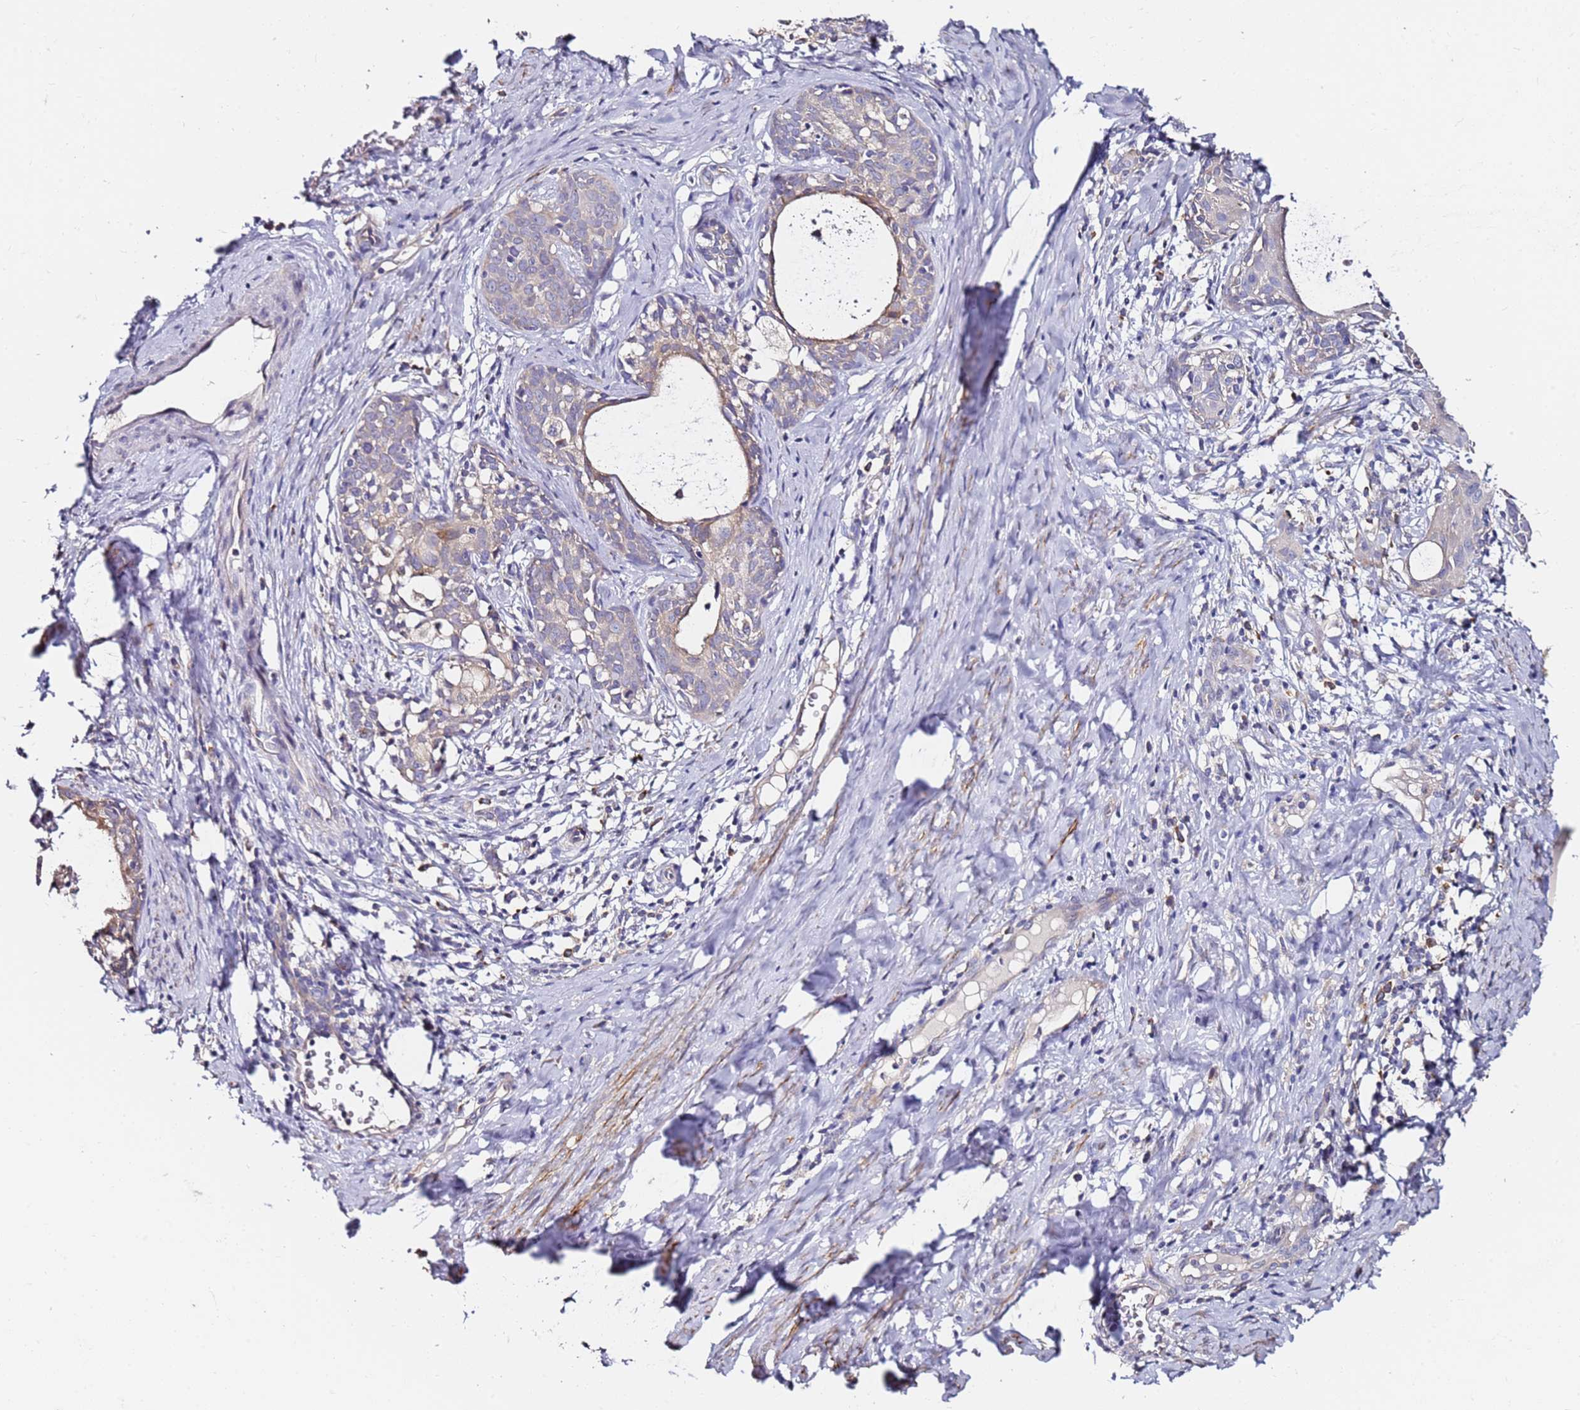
{"staining": {"intensity": "weak", "quantity": "25%-75%", "location": "cytoplasmic/membranous"}, "tissue": "cervical cancer", "cell_type": "Tumor cells", "image_type": "cancer", "snomed": [{"axis": "morphology", "description": "Squamous cell carcinoma, NOS"}, {"axis": "topography", "description": "Cervix"}], "caption": "A photomicrograph of human cervical cancer (squamous cell carcinoma) stained for a protein displays weak cytoplasmic/membranous brown staining in tumor cells. Immunohistochemistry stains the protein of interest in brown and the nuclei are stained blue.", "gene": "SRRM5", "patient": {"sex": "female", "age": 52}}